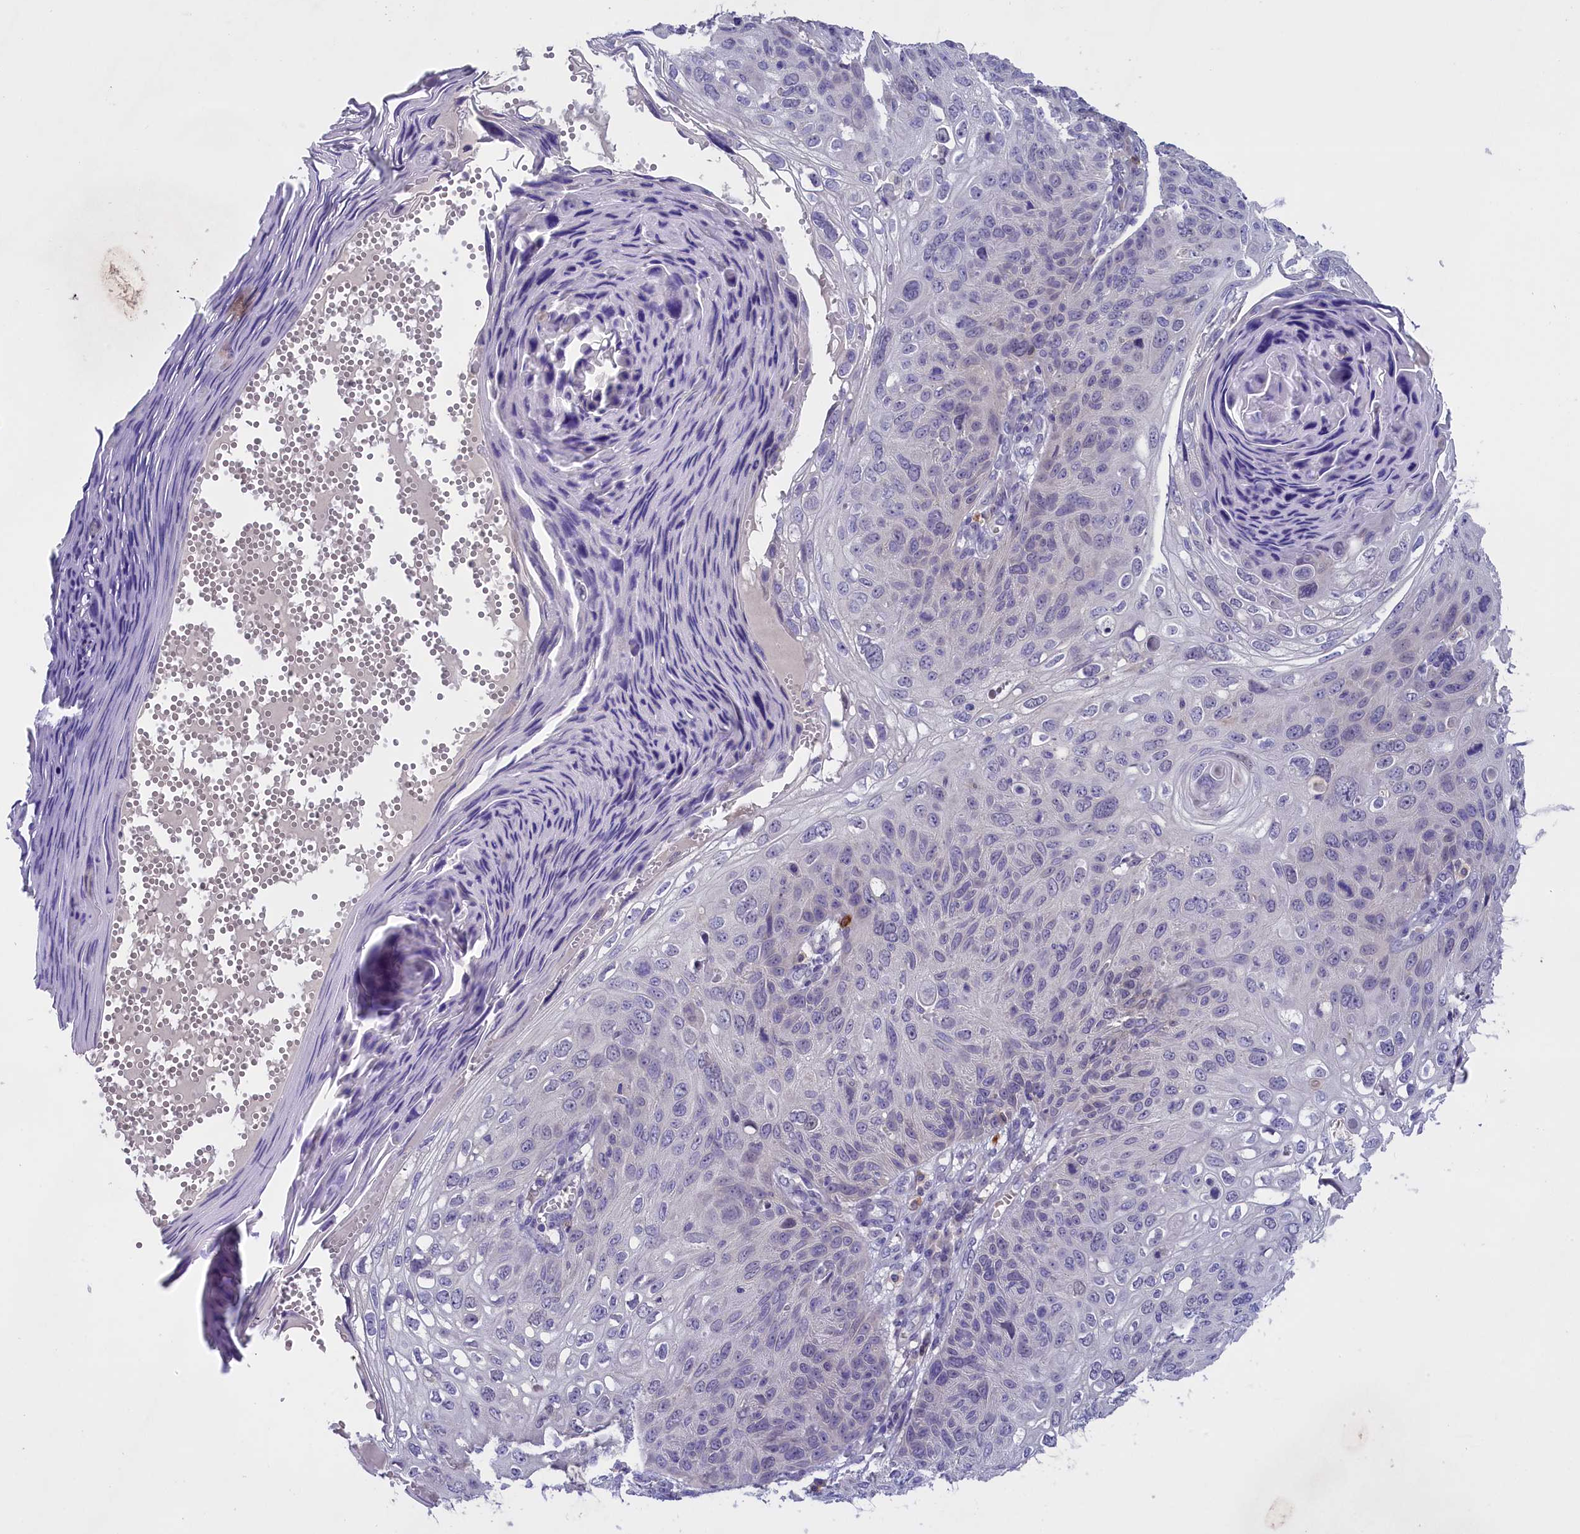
{"staining": {"intensity": "negative", "quantity": "none", "location": "none"}, "tissue": "skin cancer", "cell_type": "Tumor cells", "image_type": "cancer", "snomed": [{"axis": "morphology", "description": "Squamous cell carcinoma, NOS"}, {"axis": "topography", "description": "Skin"}], "caption": "The immunohistochemistry photomicrograph has no significant expression in tumor cells of squamous cell carcinoma (skin) tissue.", "gene": "ENPP6", "patient": {"sex": "female", "age": 90}}